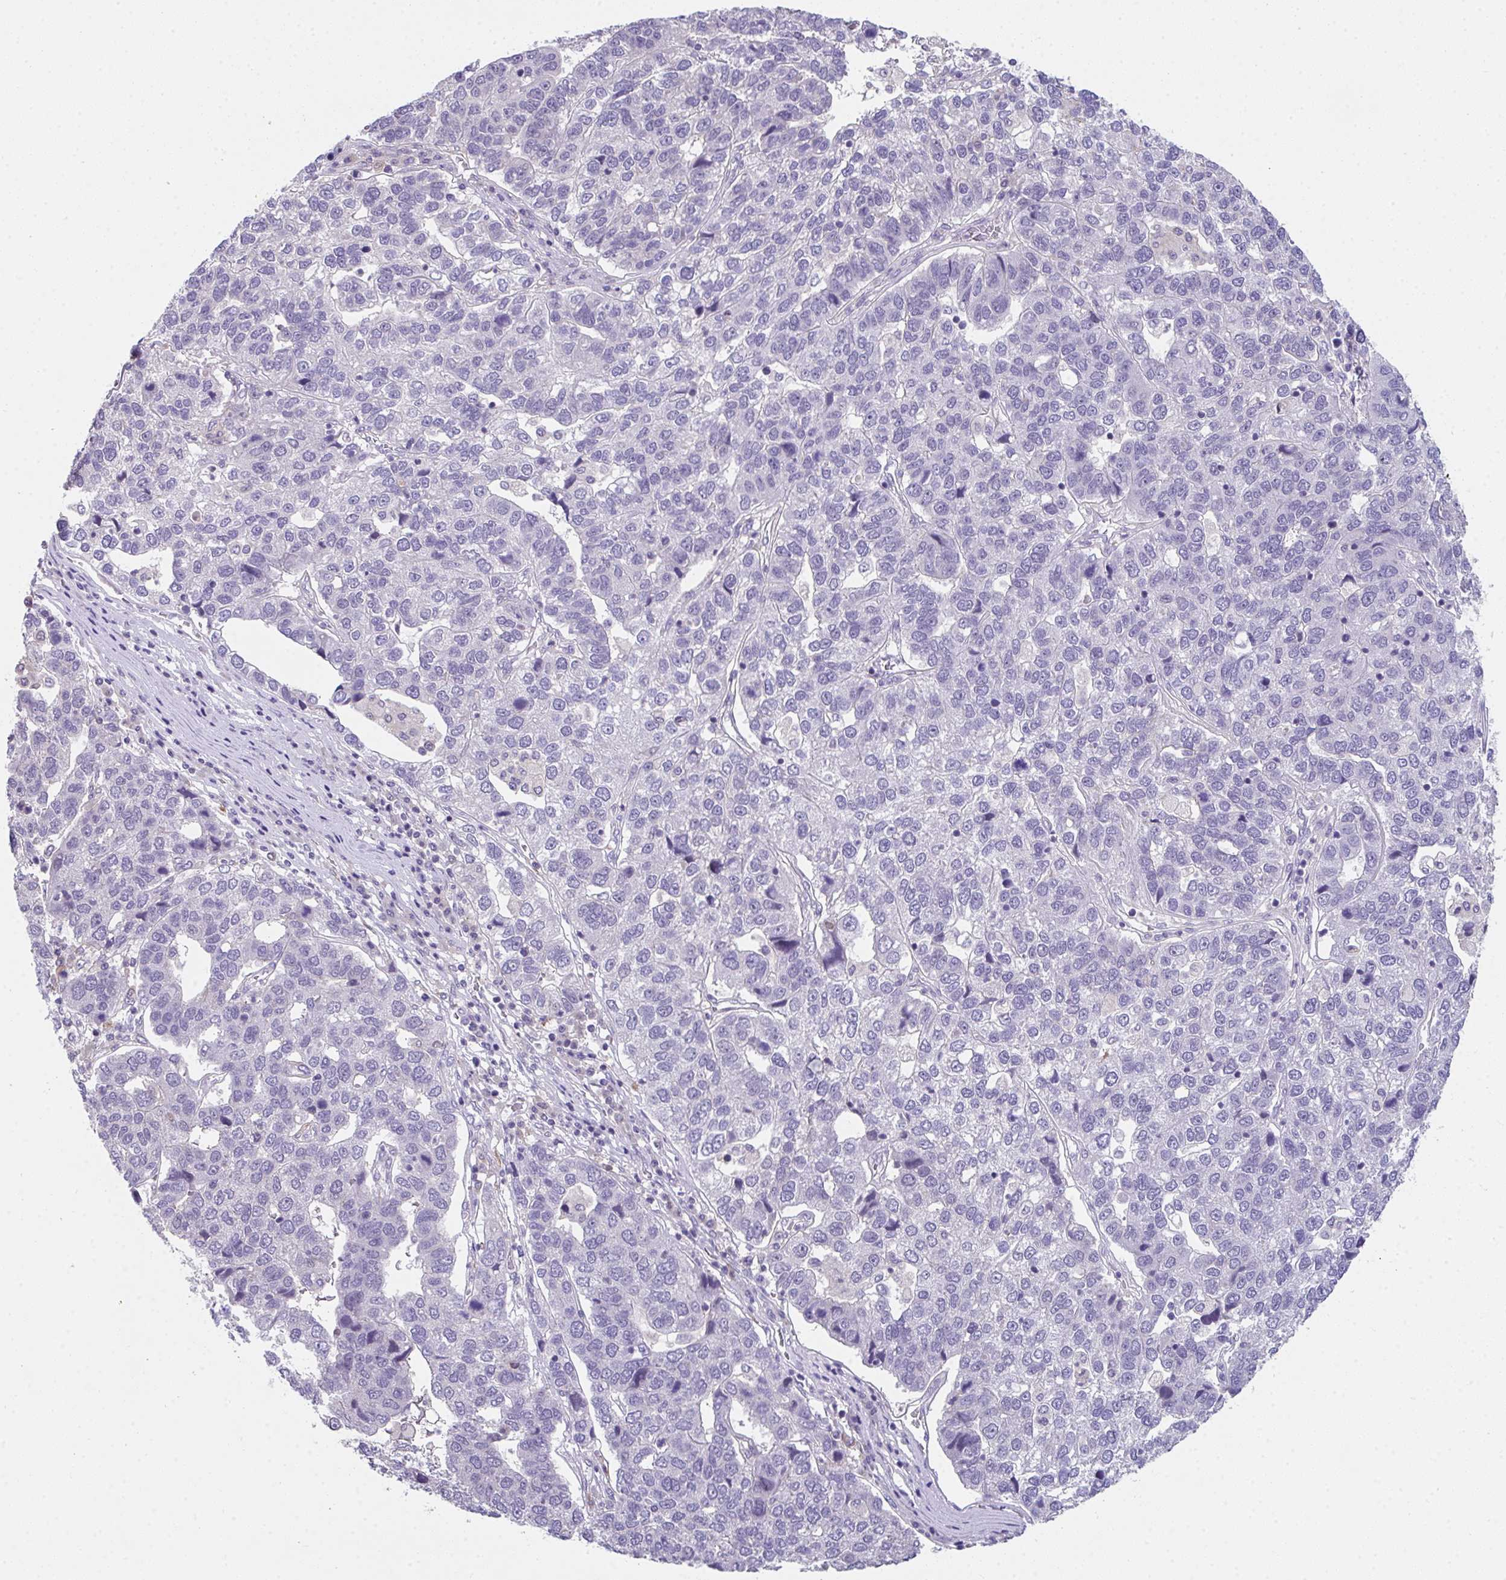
{"staining": {"intensity": "negative", "quantity": "none", "location": "none"}, "tissue": "pancreatic cancer", "cell_type": "Tumor cells", "image_type": "cancer", "snomed": [{"axis": "morphology", "description": "Adenocarcinoma, NOS"}, {"axis": "topography", "description": "Pancreas"}], "caption": "Immunohistochemistry (IHC) of pancreatic adenocarcinoma displays no expression in tumor cells. (DAB (3,3'-diaminobenzidine) IHC with hematoxylin counter stain).", "gene": "GLTPD2", "patient": {"sex": "female", "age": 61}}